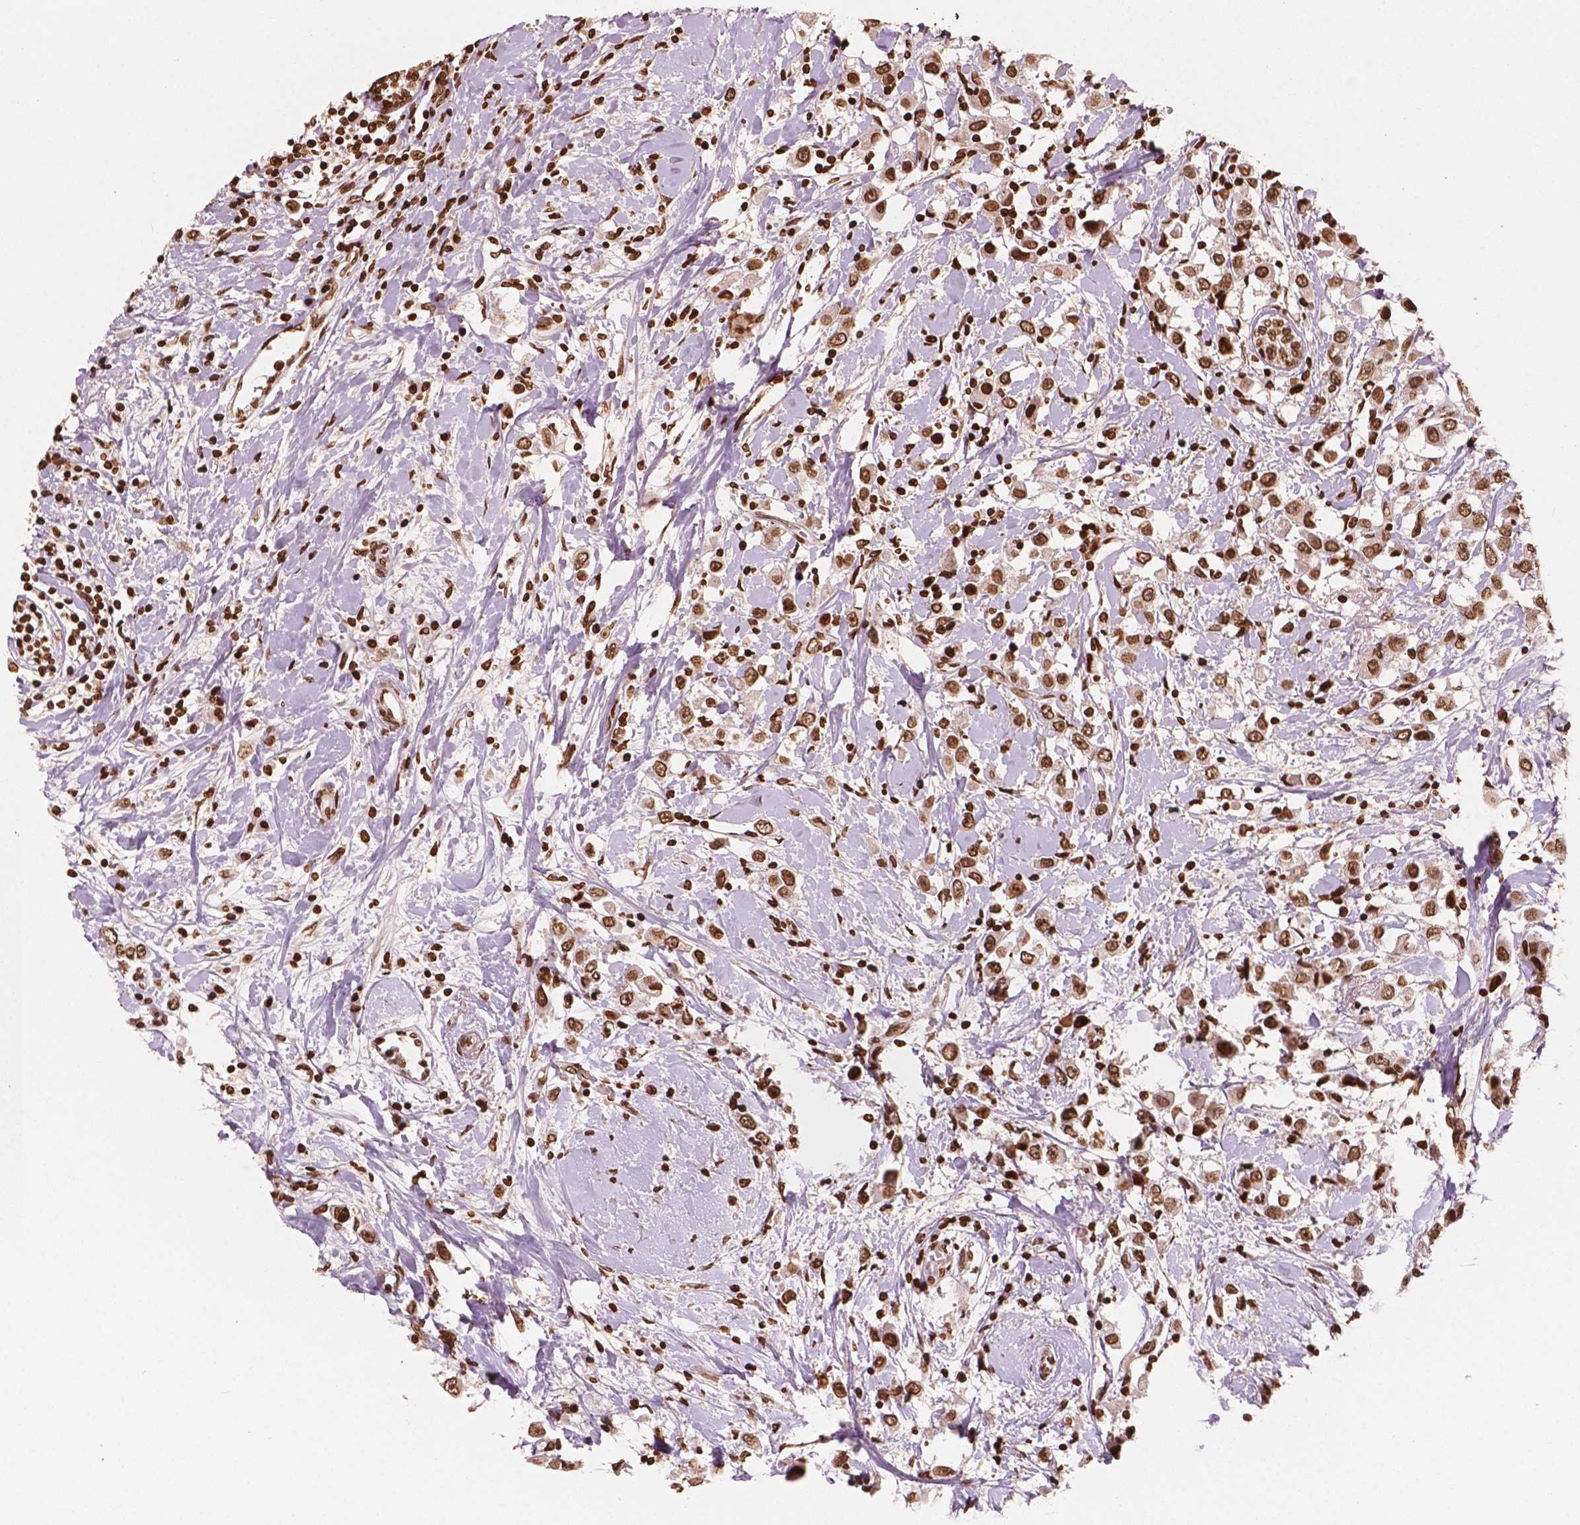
{"staining": {"intensity": "strong", "quantity": ">75%", "location": "nuclear"}, "tissue": "breast cancer", "cell_type": "Tumor cells", "image_type": "cancer", "snomed": [{"axis": "morphology", "description": "Duct carcinoma"}, {"axis": "topography", "description": "Breast"}], "caption": "Immunohistochemical staining of human breast intraductal carcinoma reveals high levels of strong nuclear staining in about >75% of tumor cells.", "gene": "H3C7", "patient": {"sex": "female", "age": 61}}